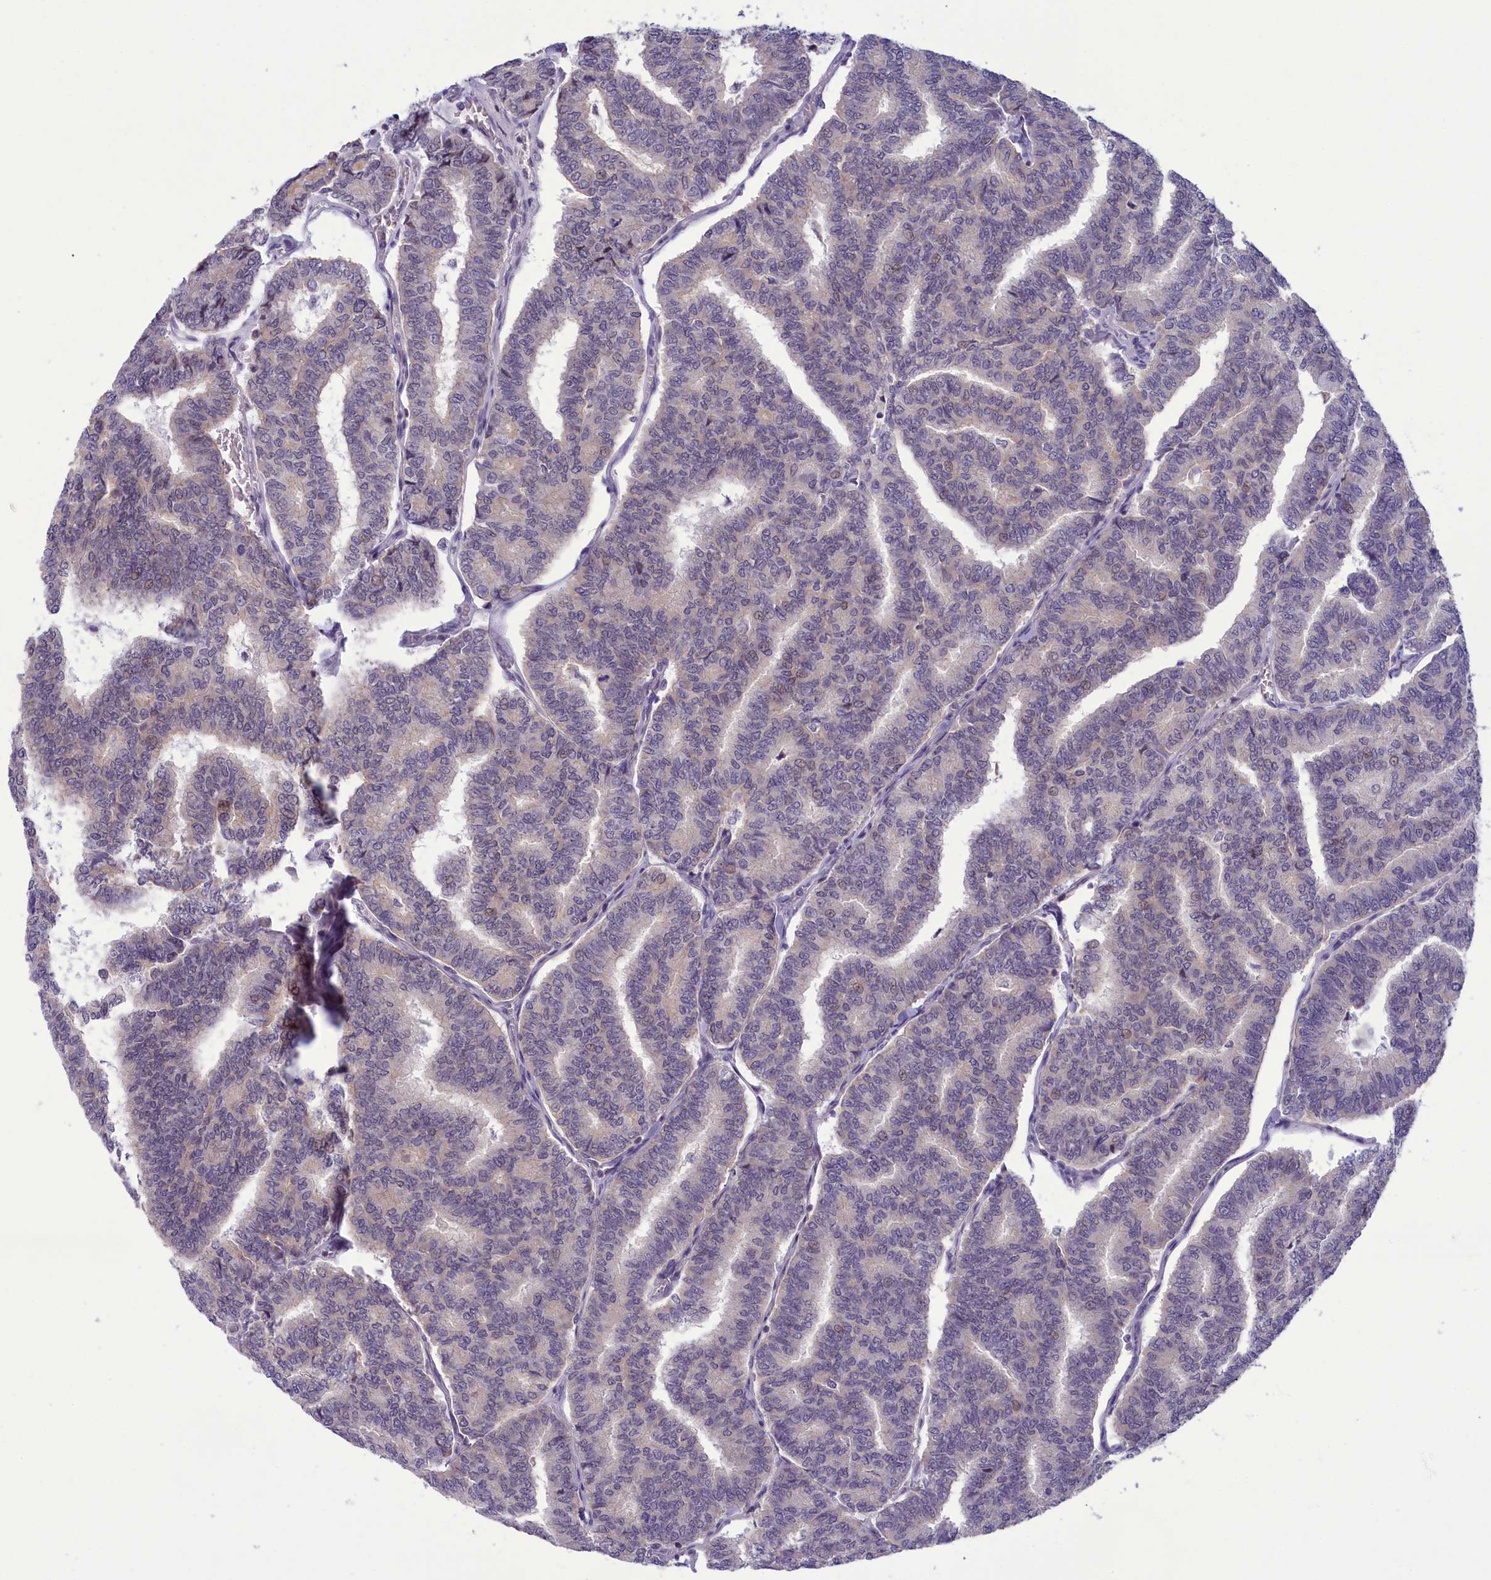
{"staining": {"intensity": "weak", "quantity": "<25%", "location": "cytoplasmic/membranous"}, "tissue": "thyroid cancer", "cell_type": "Tumor cells", "image_type": "cancer", "snomed": [{"axis": "morphology", "description": "Papillary adenocarcinoma, NOS"}, {"axis": "topography", "description": "Thyroid gland"}], "caption": "An image of human thyroid cancer is negative for staining in tumor cells. (Brightfield microscopy of DAB (3,3'-diaminobenzidine) immunohistochemistry (IHC) at high magnification).", "gene": "CORO2A", "patient": {"sex": "female", "age": 35}}